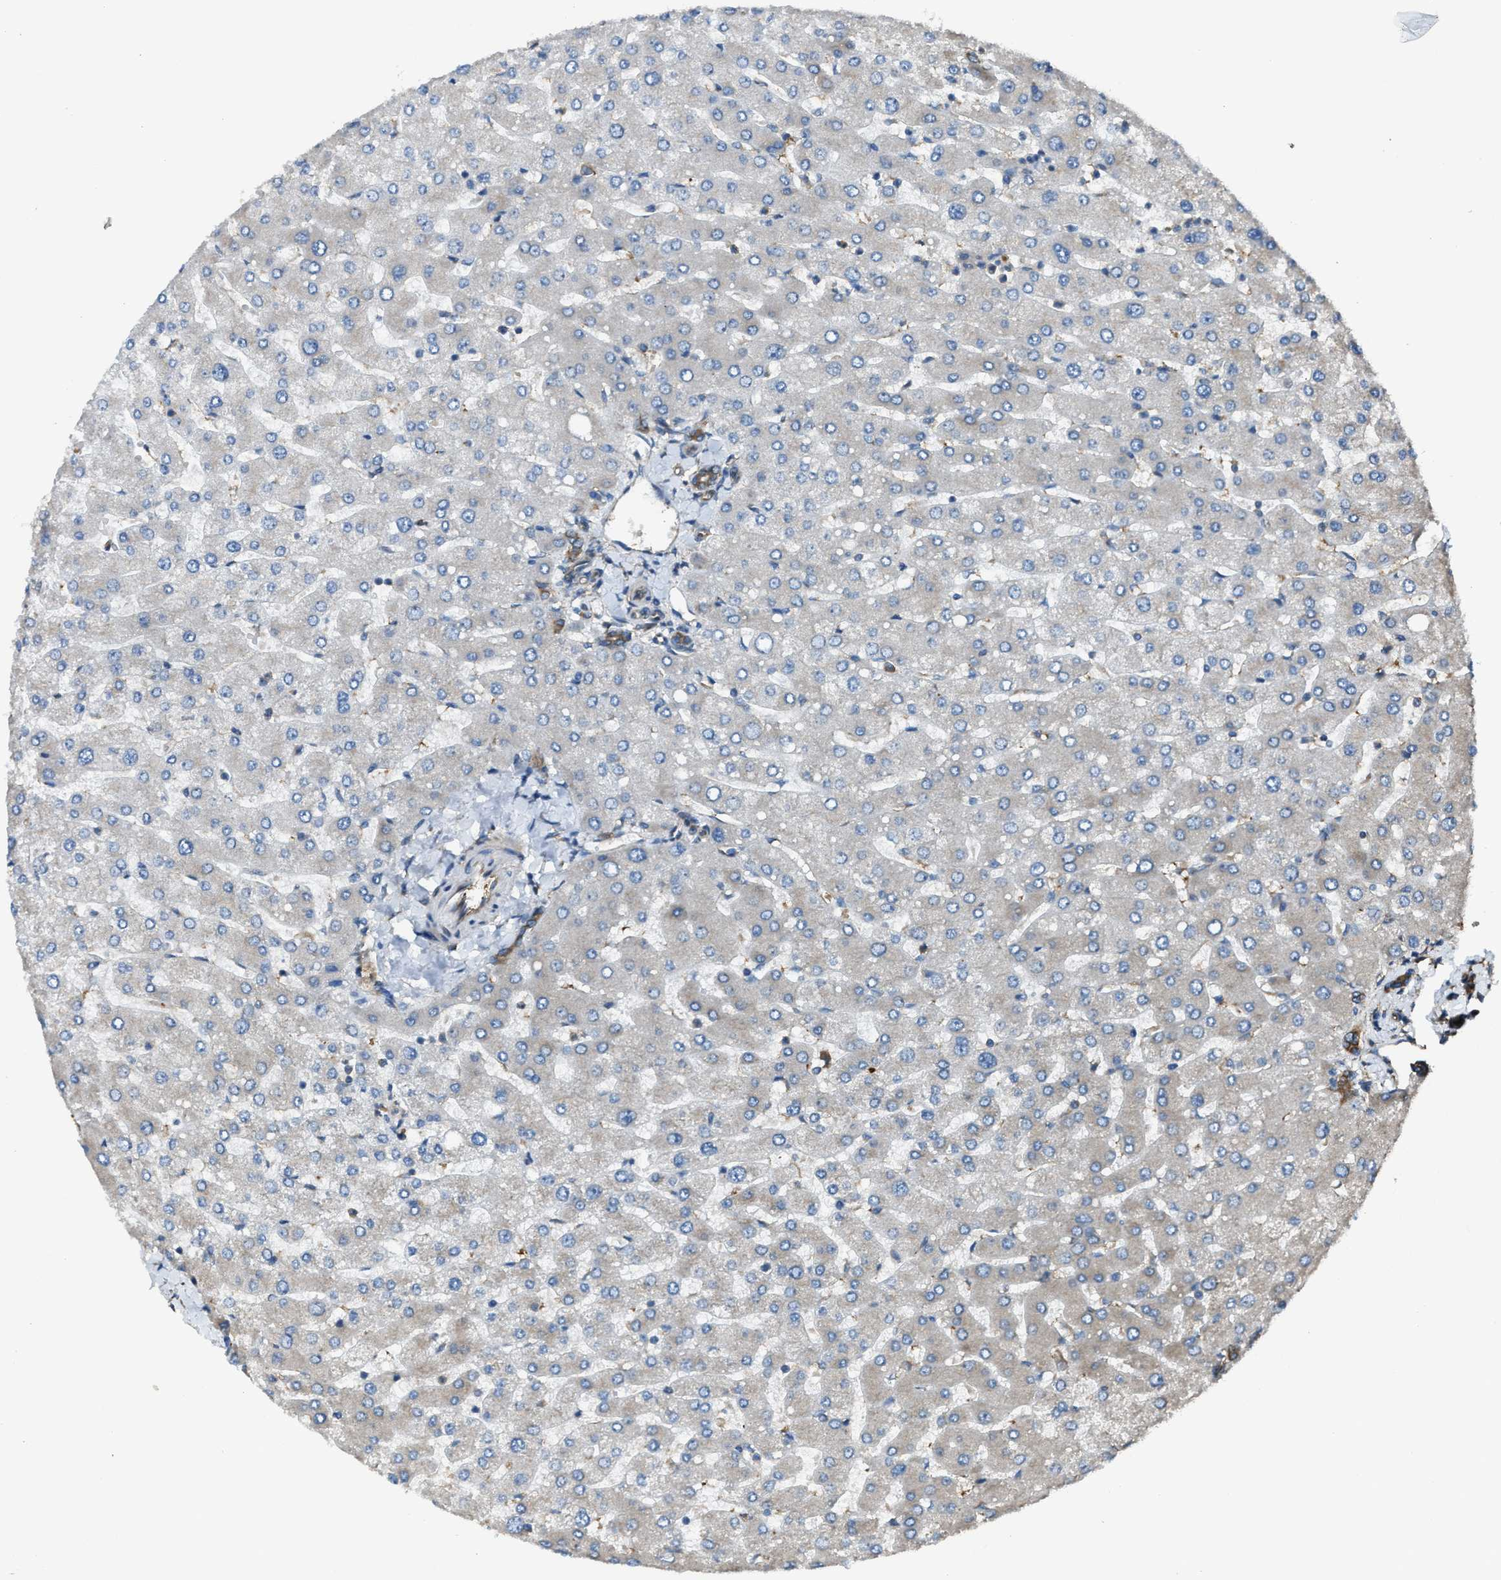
{"staining": {"intensity": "moderate", "quantity": ">75%", "location": "cytoplasmic/membranous"}, "tissue": "liver", "cell_type": "Cholangiocytes", "image_type": "normal", "snomed": [{"axis": "morphology", "description": "Normal tissue, NOS"}, {"axis": "topography", "description": "Liver"}], "caption": "Immunohistochemical staining of normal liver displays >75% levels of moderate cytoplasmic/membranous protein positivity in approximately >75% of cholangiocytes. (Brightfield microscopy of DAB IHC at high magnification).", "gene": "TRPC1", "patient": {"sex": "male", "age": 55}}